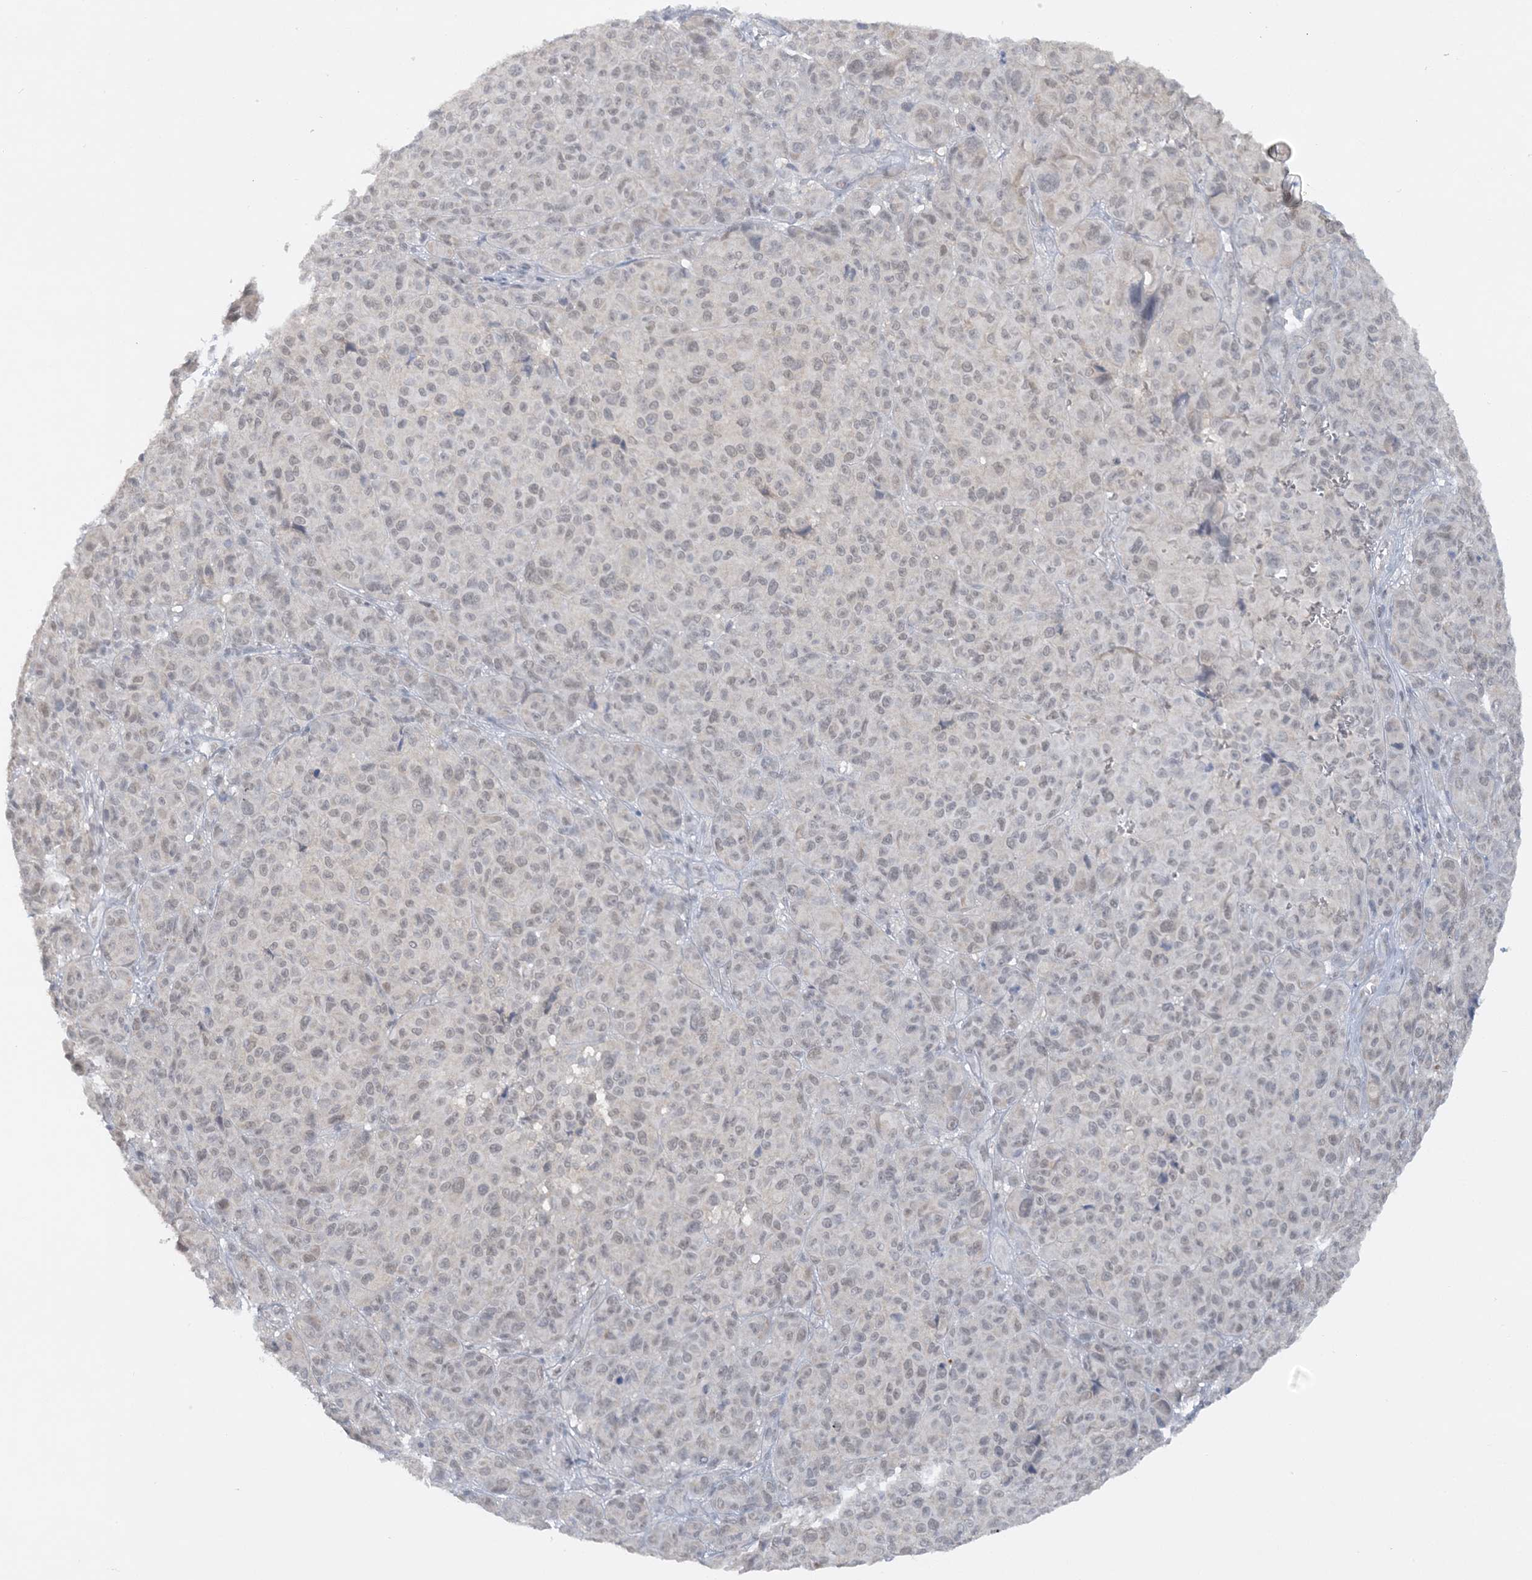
{"staining": {"intensity": "negative", "quantity": "none", "location": "none"}, "tissue": "melanoma", "cell_type": "Tumor cells", "image_type": "cancer", "snomed": [{"axis": "morphology", "description": "Malignant melanoma, NOS"}, {"axis": "topography", "description": "Skin"}], "caption": "Tumor cells are negative for brown protein staining in melanoma.", "gene": "KMT2D", "patient": {"sex": "male", "age": 73}}